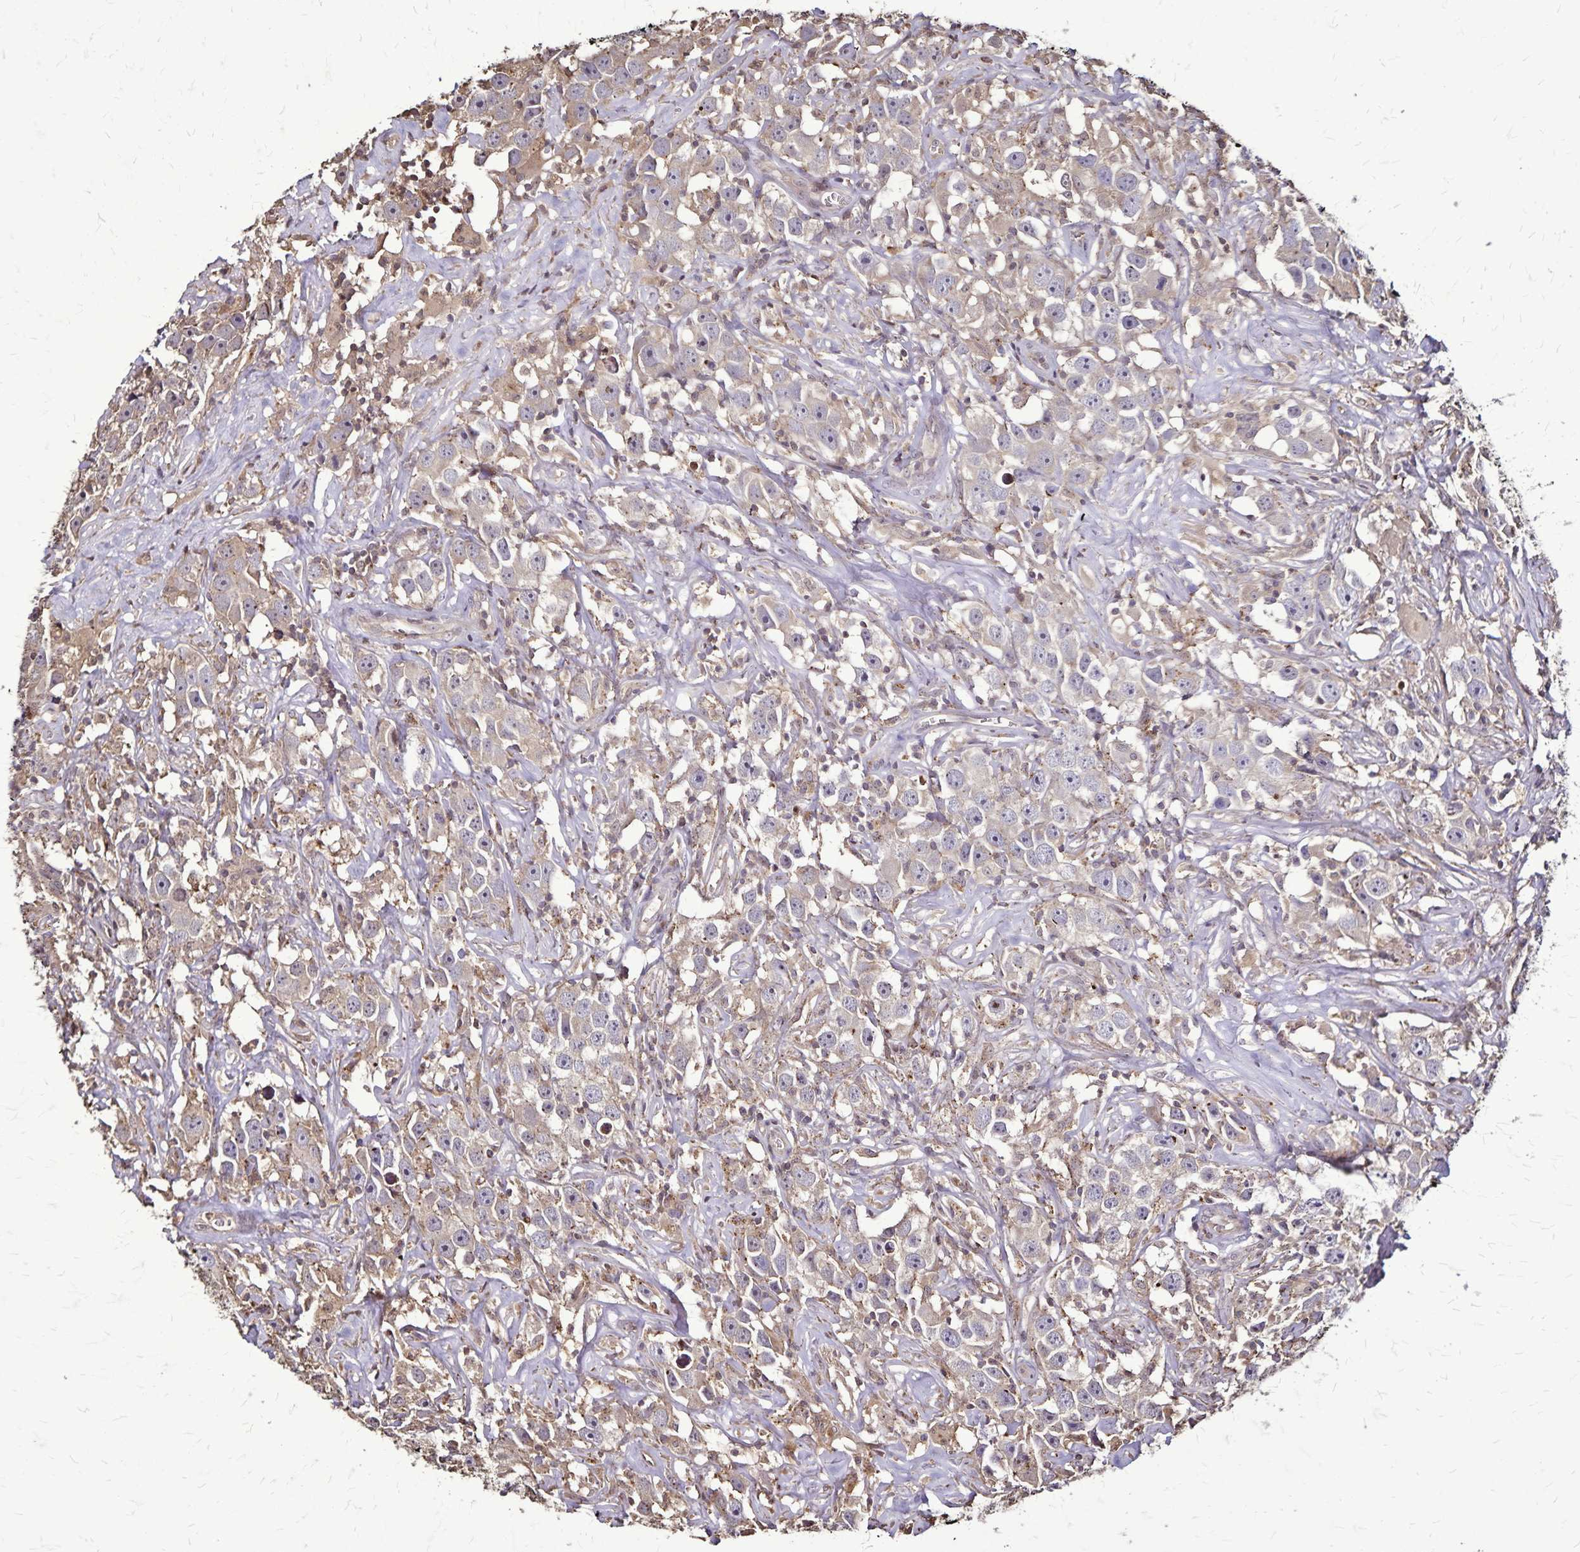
{"staining": {"intensity": "weak", "quantity": "25%-75%", "location": "cytoplasmic/membranous"}, "tissue": "testis cancer", "cell_type": "Tumor cells", "image_type": "cancer", "snomed": [{"axis": "morphology", "description": "Seminoma, NOS"}, {"axis": "topography", "description": "Testis"}], "caption": "Weak cytoplasmic/membranous positivity is appreciated in approximately 25%-75% of tumor cells in testis seminoma.", "gene": "CHMP1B", "patient": {"sex": "male", "age": 49}}